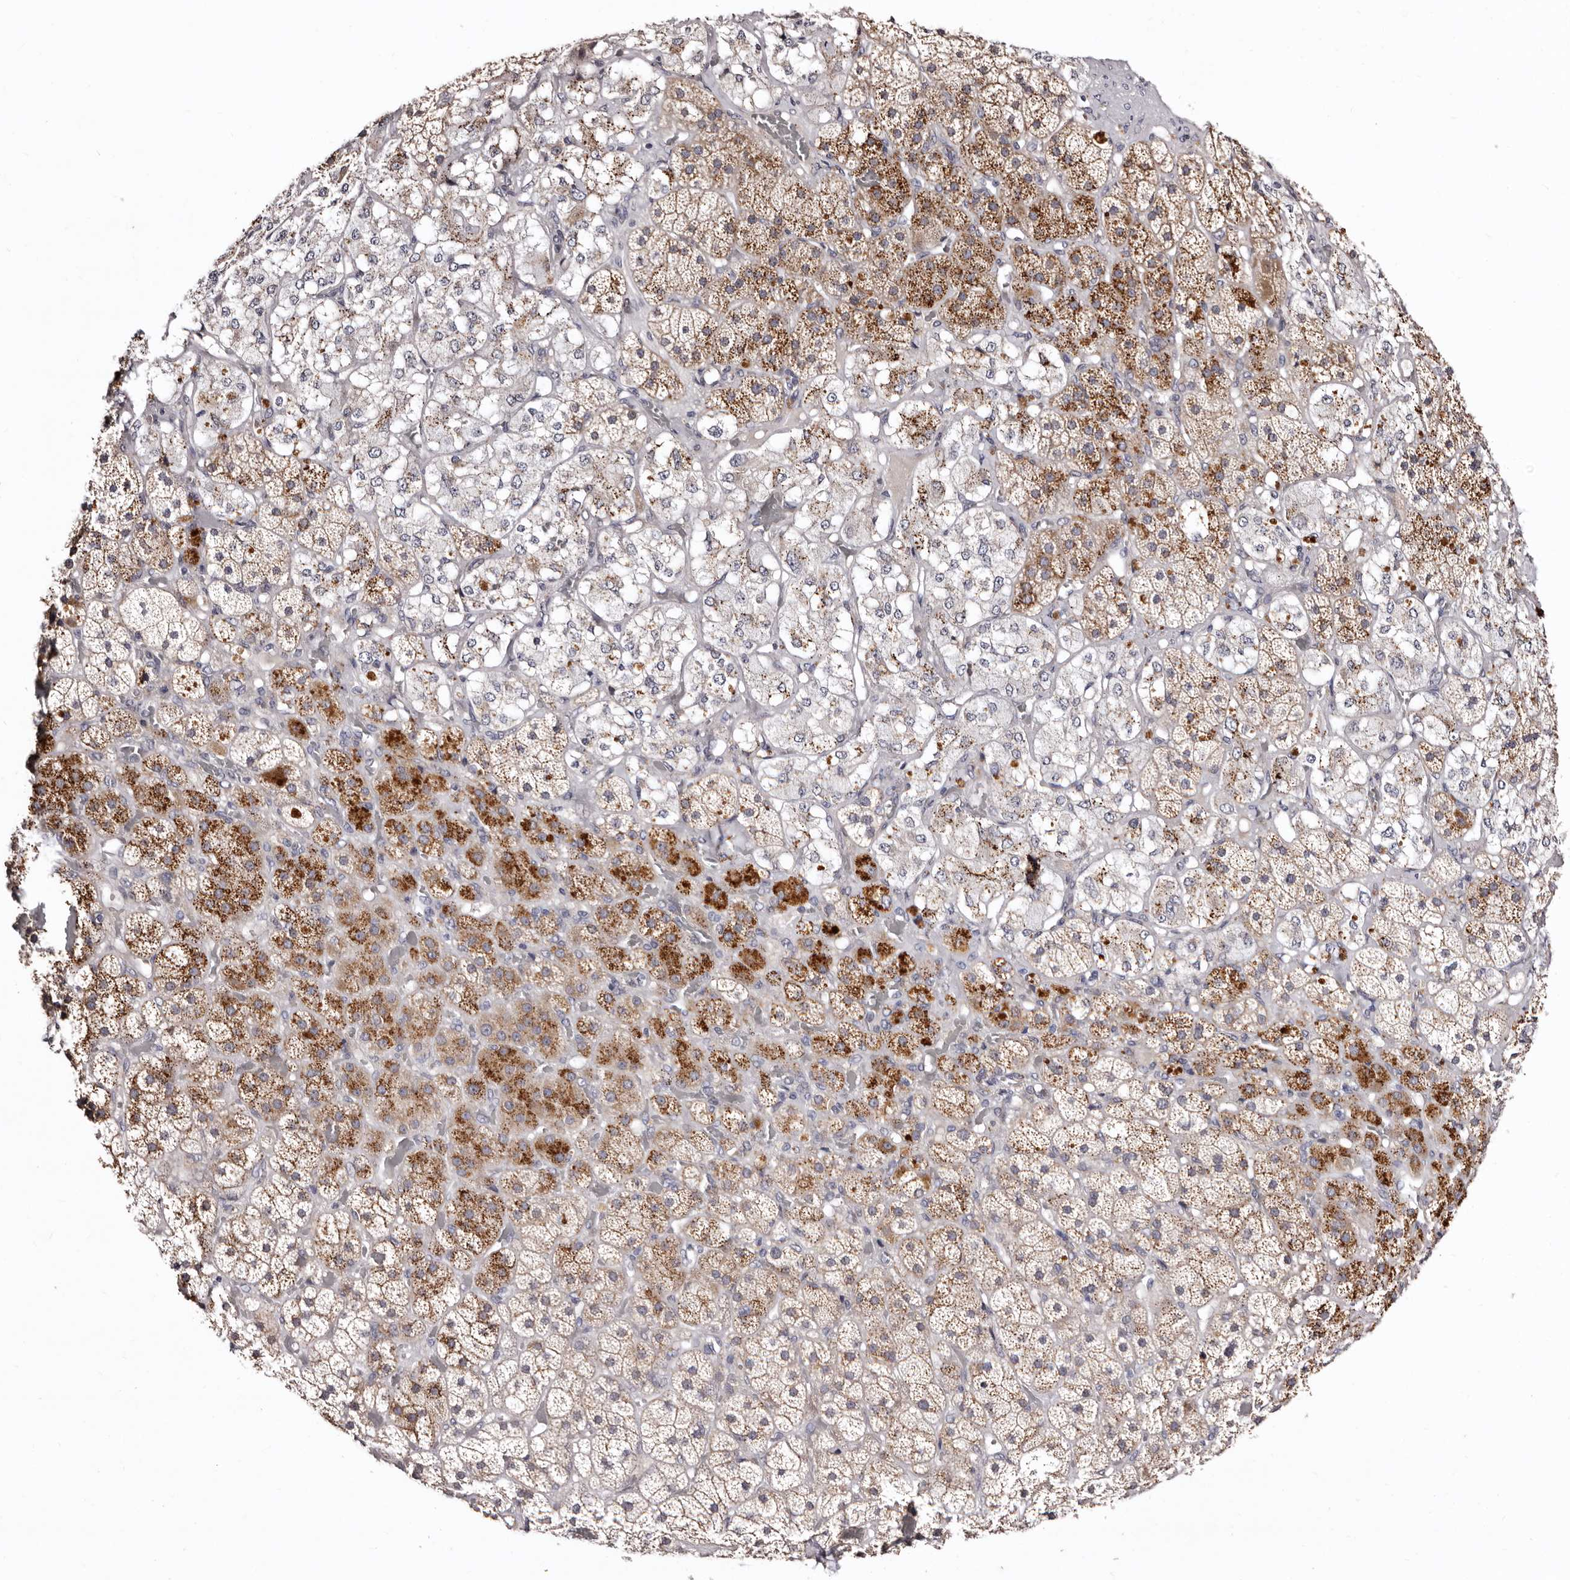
{"staining": {"intensity": "moderate", "quantity": "25%-75%", "location": "cytoplasmic/membranous,nuclear"}, "tissue": "adrenal gland", "cell_type": "Glandular cells", "image_type": "normal", "snomed": [{"axis": "morphology", "description": "Normal tissue, NOS"}, {"axis": "topography", "description": "Adrenal gland"}], "caption": "Protein staining reveals moderate cytoplasmic/membranous,nuclear positivity in about 25%-75% of glandular cells in benign adrenal gland.", "gene": "CDCA8", "patient": {"sex": "male", "age": 57}}